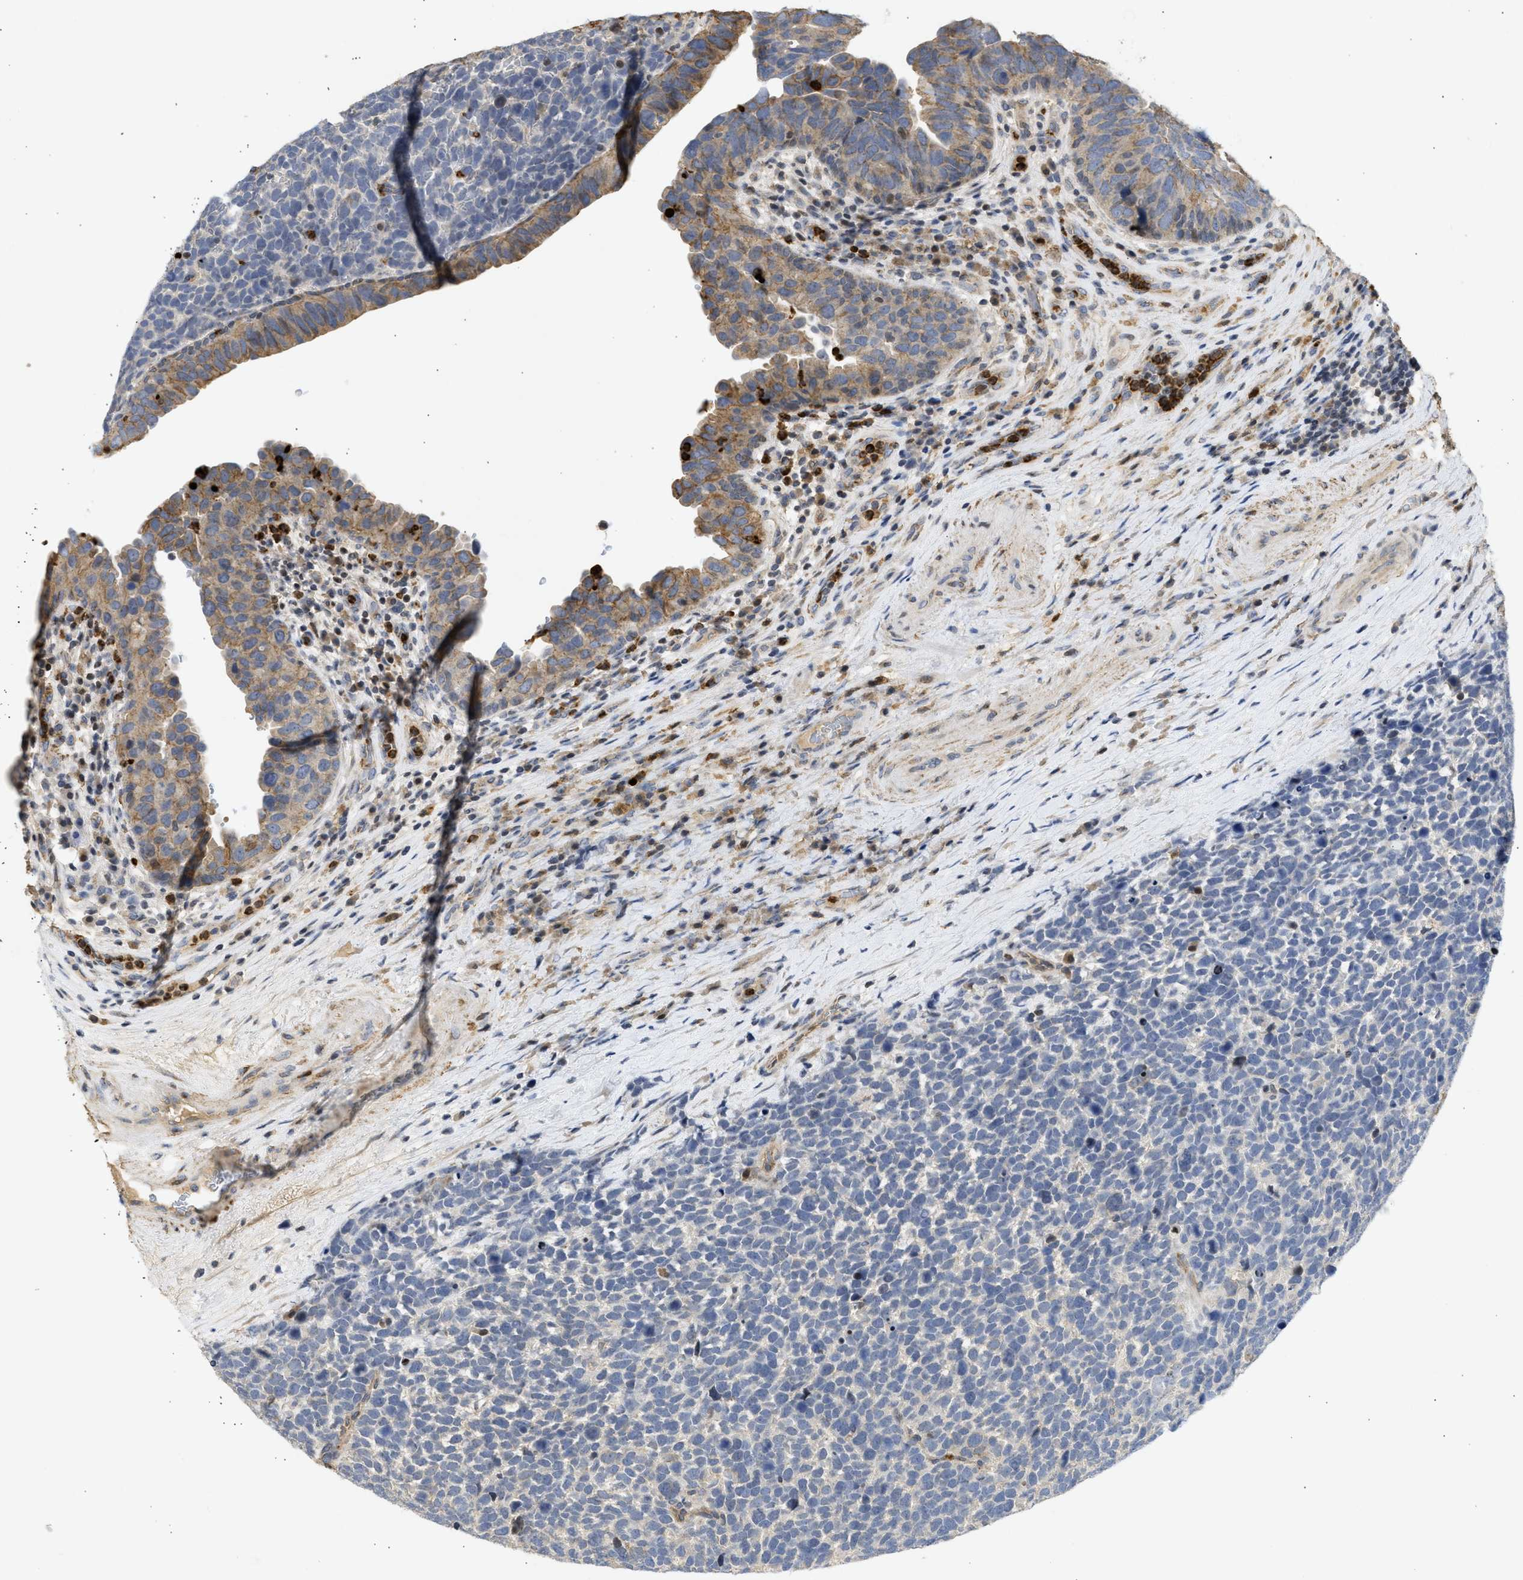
{"staining": {"intensity": "negative", "quantity": "none", "location": "none"}, "tissue": "urothelial cancer", "cell_type": "Tumor cells", "image_type": "cancer", "snomed": [{"axis": "morphology", "description": "Urothelial carcinoma, High grade"}, {"axis": "topography", "description": "Urinary bladder"}], "caption": "High power microscopy photomicrograph of an IHC histopathology image of urothelial carcinoma (high-grade), revealing no significant expression in tumor cells.", "gene": "ENSG00000142539", "patient": {"sex": "female", "age": 82}}